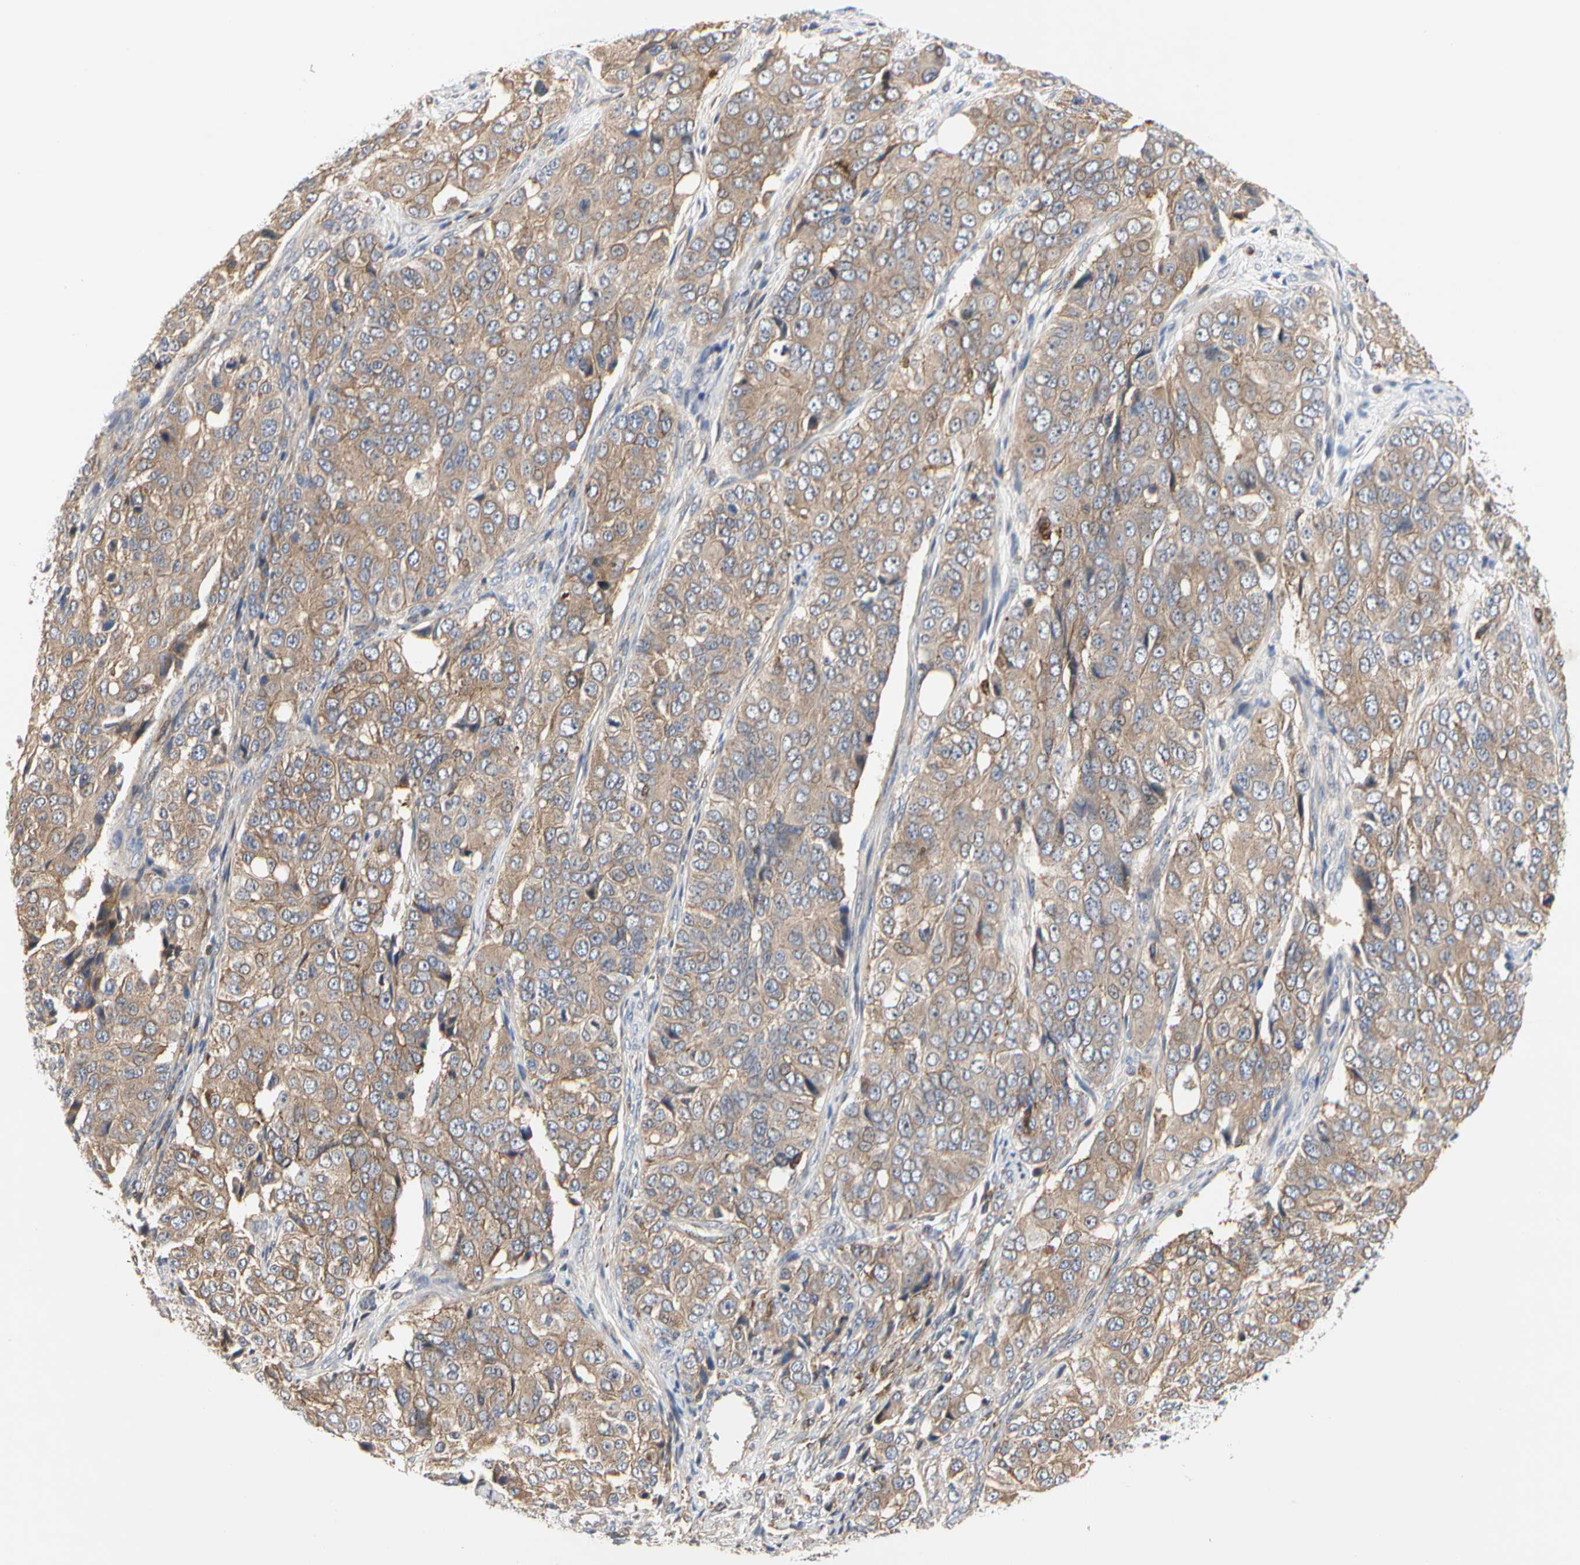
{"staining": {"intensity": "weak", "quantity": ">75%", "location": "cytoplasmic/membranous"}, "tissue": "ovarian cancer", "cell_type": "Tumor cells", "image_type": "cancer", "snomed": [{"axis": "morphology", "description": "Carcinoma, endometroid"}, {"axis": "topography", "description": "Ovary"}], "caption": "The photomicrograph demonstrates a brown stain indicating the presence of a protein in the cytoplasmic/membranous of tumor cells in ovarian endometroid carcinoma. The staining was performed using DAB (3,3'-diaminobenzidine), with brown indicating positive protein expression. Nuclei are stained blue with hematoxylin.", "gene": "NAPG", "patient": {"sex": "female", "age": 51}}